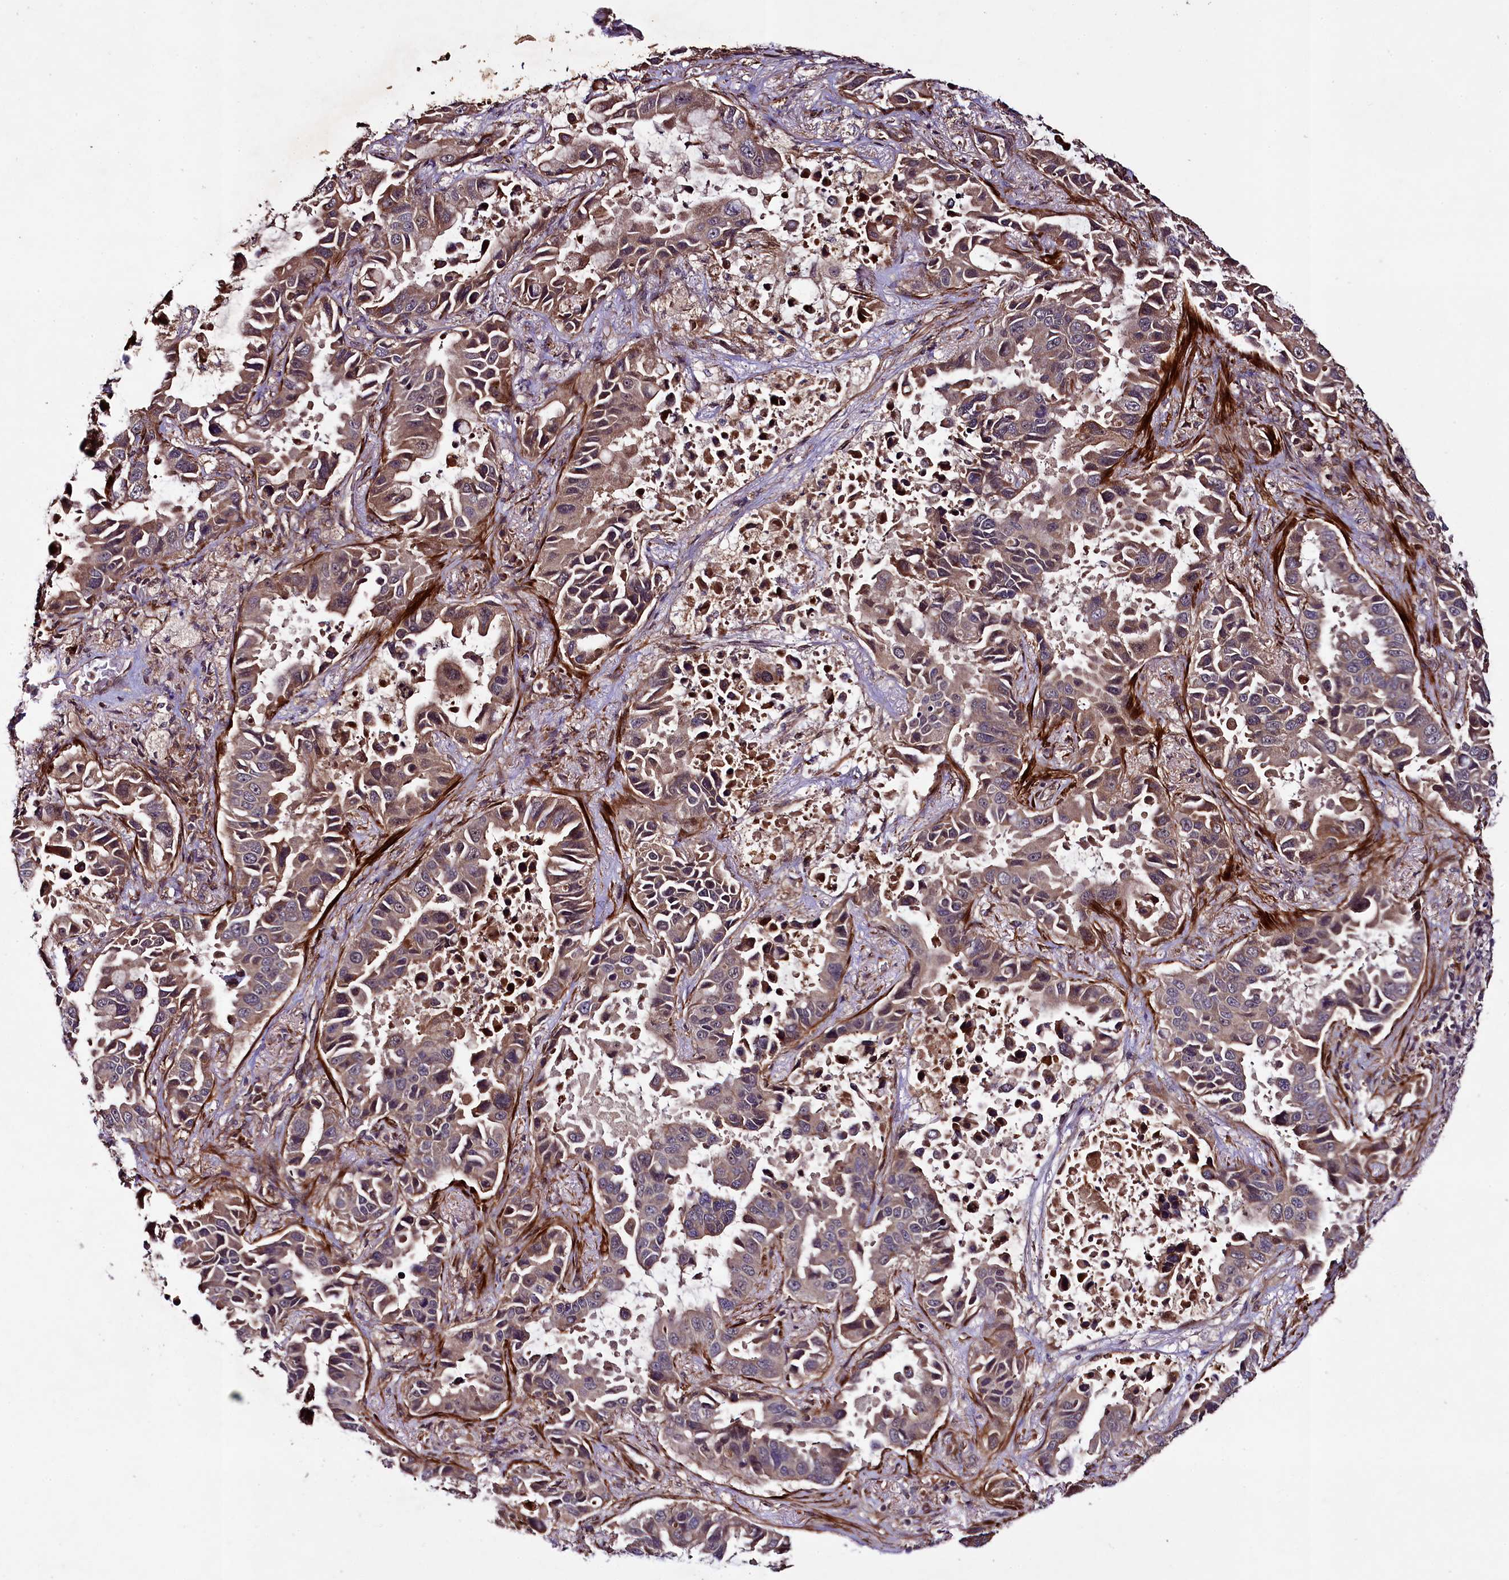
{"staining": {"intensity": "moderate", "quantity": "25%-75%", "location": "cytoplasmic/membranous"}, "tissue": "lung cancer", "cell_type": "Tumor cells", "image_type": "cancer", "snomed": [{"axis": "morphology", "description": "Adenocarcinoma, NOS"}, {"axis": "topography", "description": "Lung"}], "caption": "This is a photomicrograph of immunohistochemistry (IHC) staining of lung cancer, which shows moderate staining in the cytoplasmic/membranous of tumor cells.", "gene": "CCDC102A", "patient": {"sex": "male", "age": 64}}